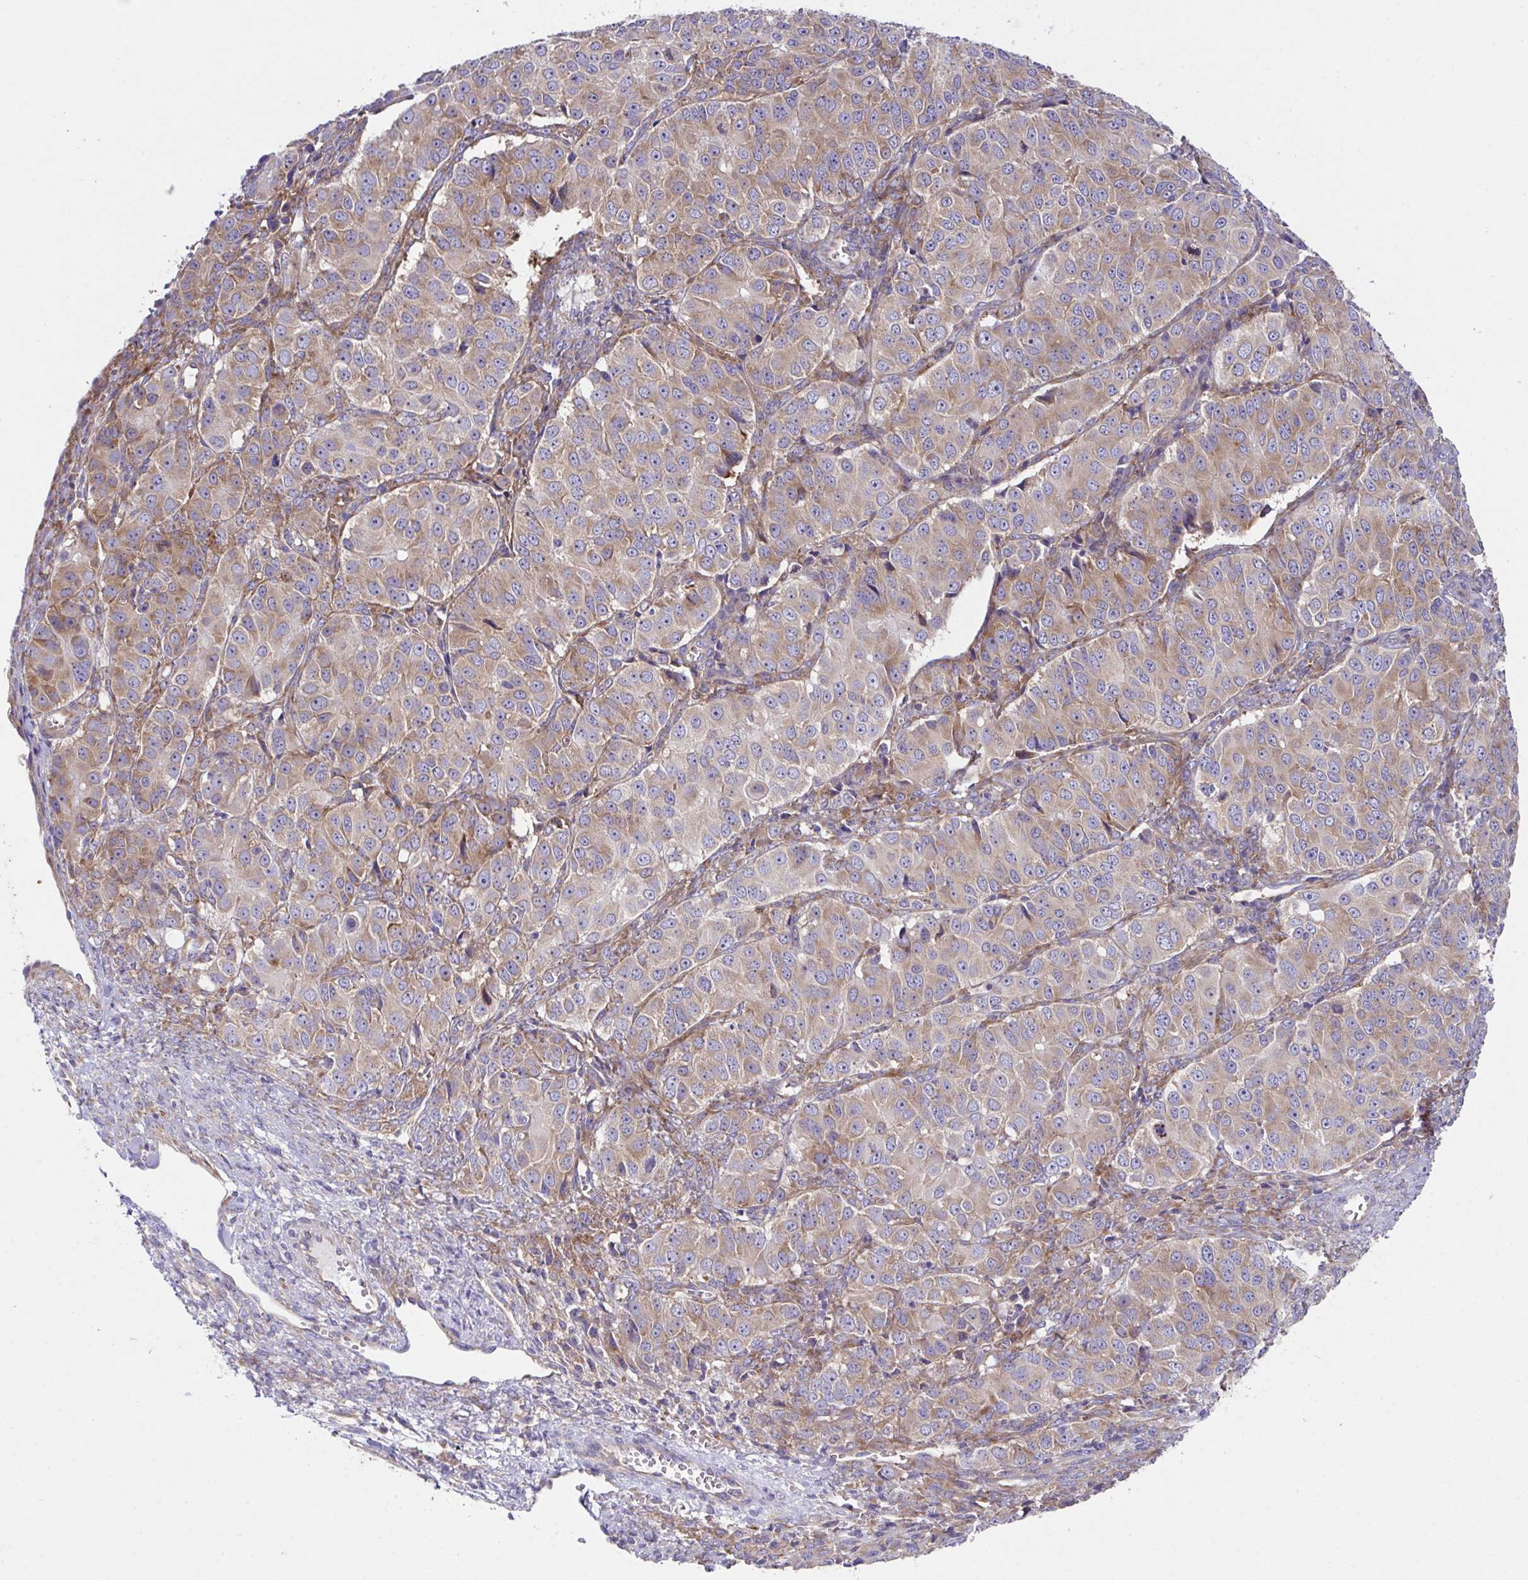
{"staining": {"intensity": "moderate", "quantity": "25%-75%", "location": "cytoplasmic/membranous"}, "tissue": "ovarian cancer", "cell_type": "Tumor cells", "image_type": "cancer", "snomed": [{"axis": "morphology", "description": "Carcinoma, endometroid"}, {"axis": "topography", "description": "Ovary"}], "caption": "Human ovarian cancer stained with a protein marker reveals moderate staining in tumor cells.", "gene": "FAU", "patient": {"sex": "female", "age": 51}}